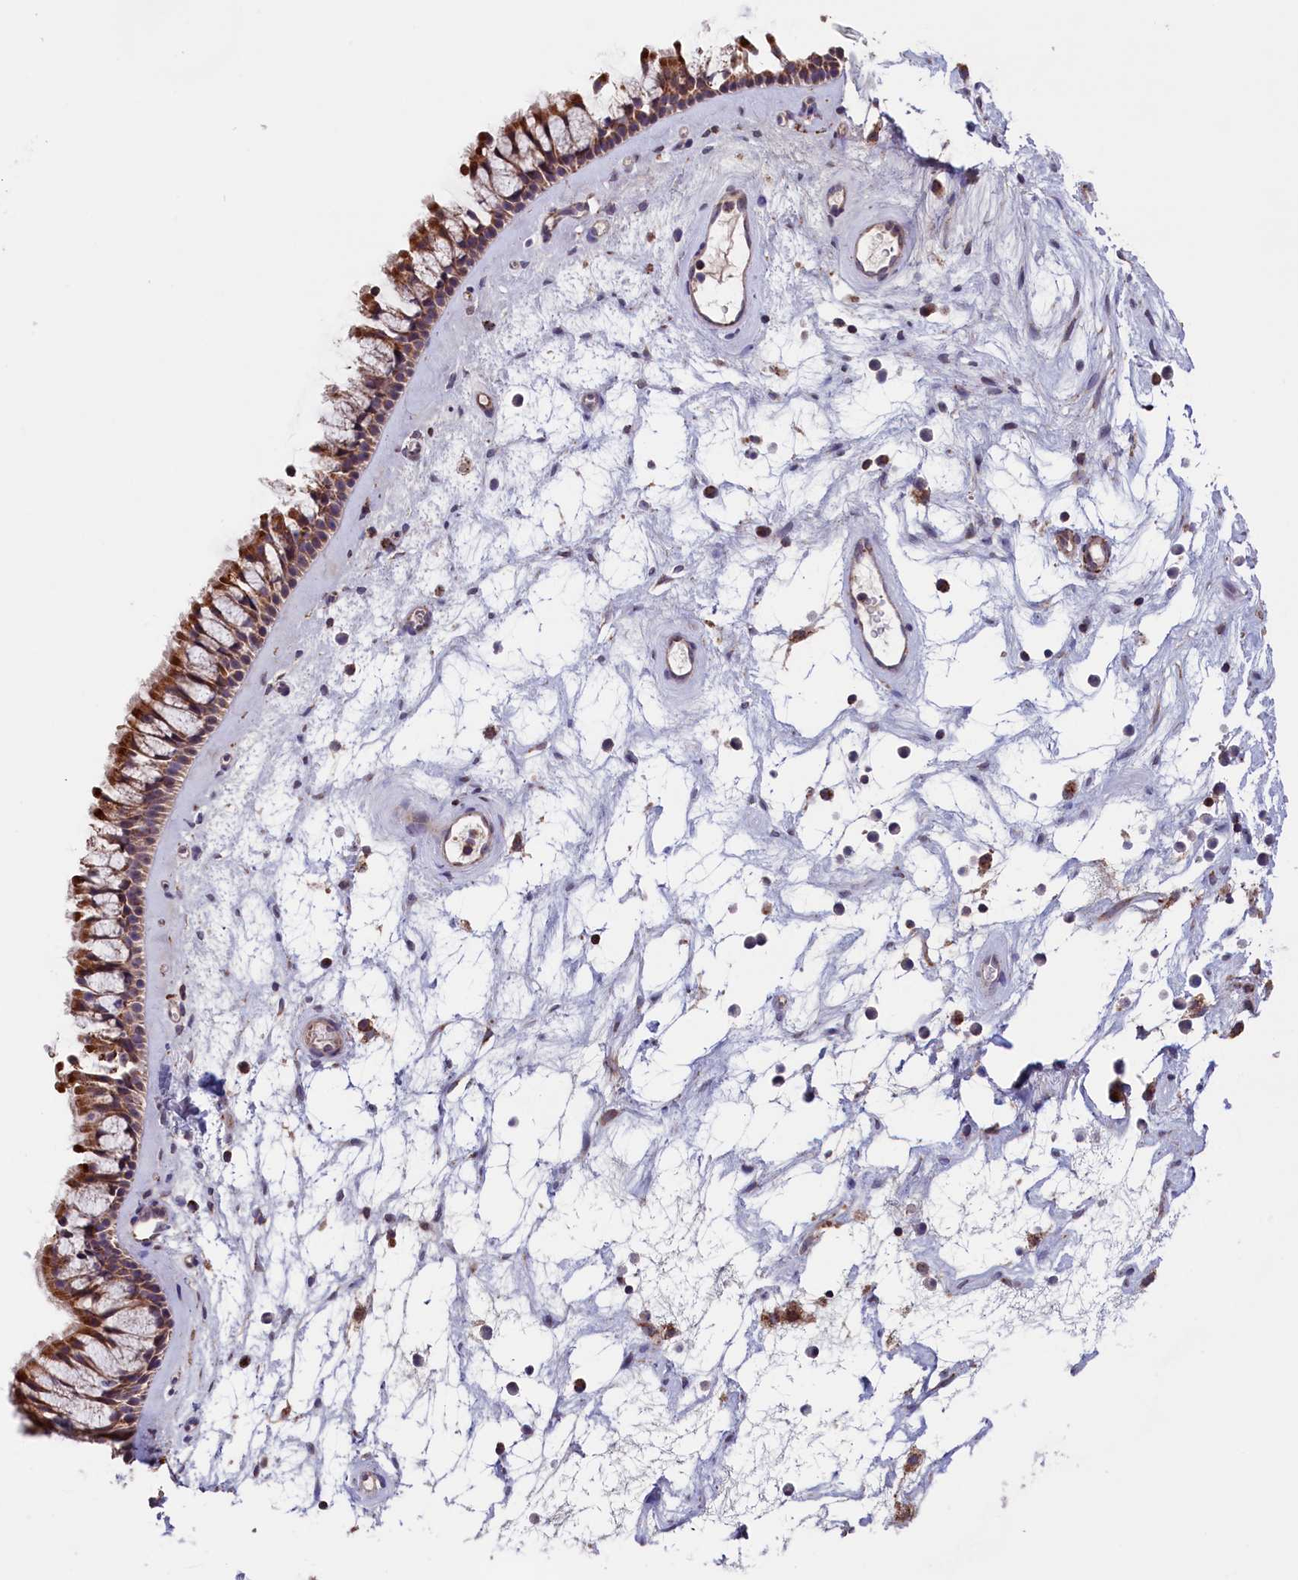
{"staining": {"intensity": "moderate", "quantity": ">75%", "location": "cytoplasmic/membranous"}, "tissue": "nasopharynx", "cell_type": "Respiratory epithelial cells", "image_type": "normal", "snomed": [{"axis": "morphology", "description": "Normal tissue, NOS"}, {"axis": "topography", "description": "Nasopharynx"}], "caption": "Immunohistochemical staining of benign nasopharynx reveals medium levels of moderate cytoplasmic/membranous staining in approximately >75% of respiratory epithelial cells.", "gene": "TIMM44", "patient": {"sex": "male", "age": 64}}